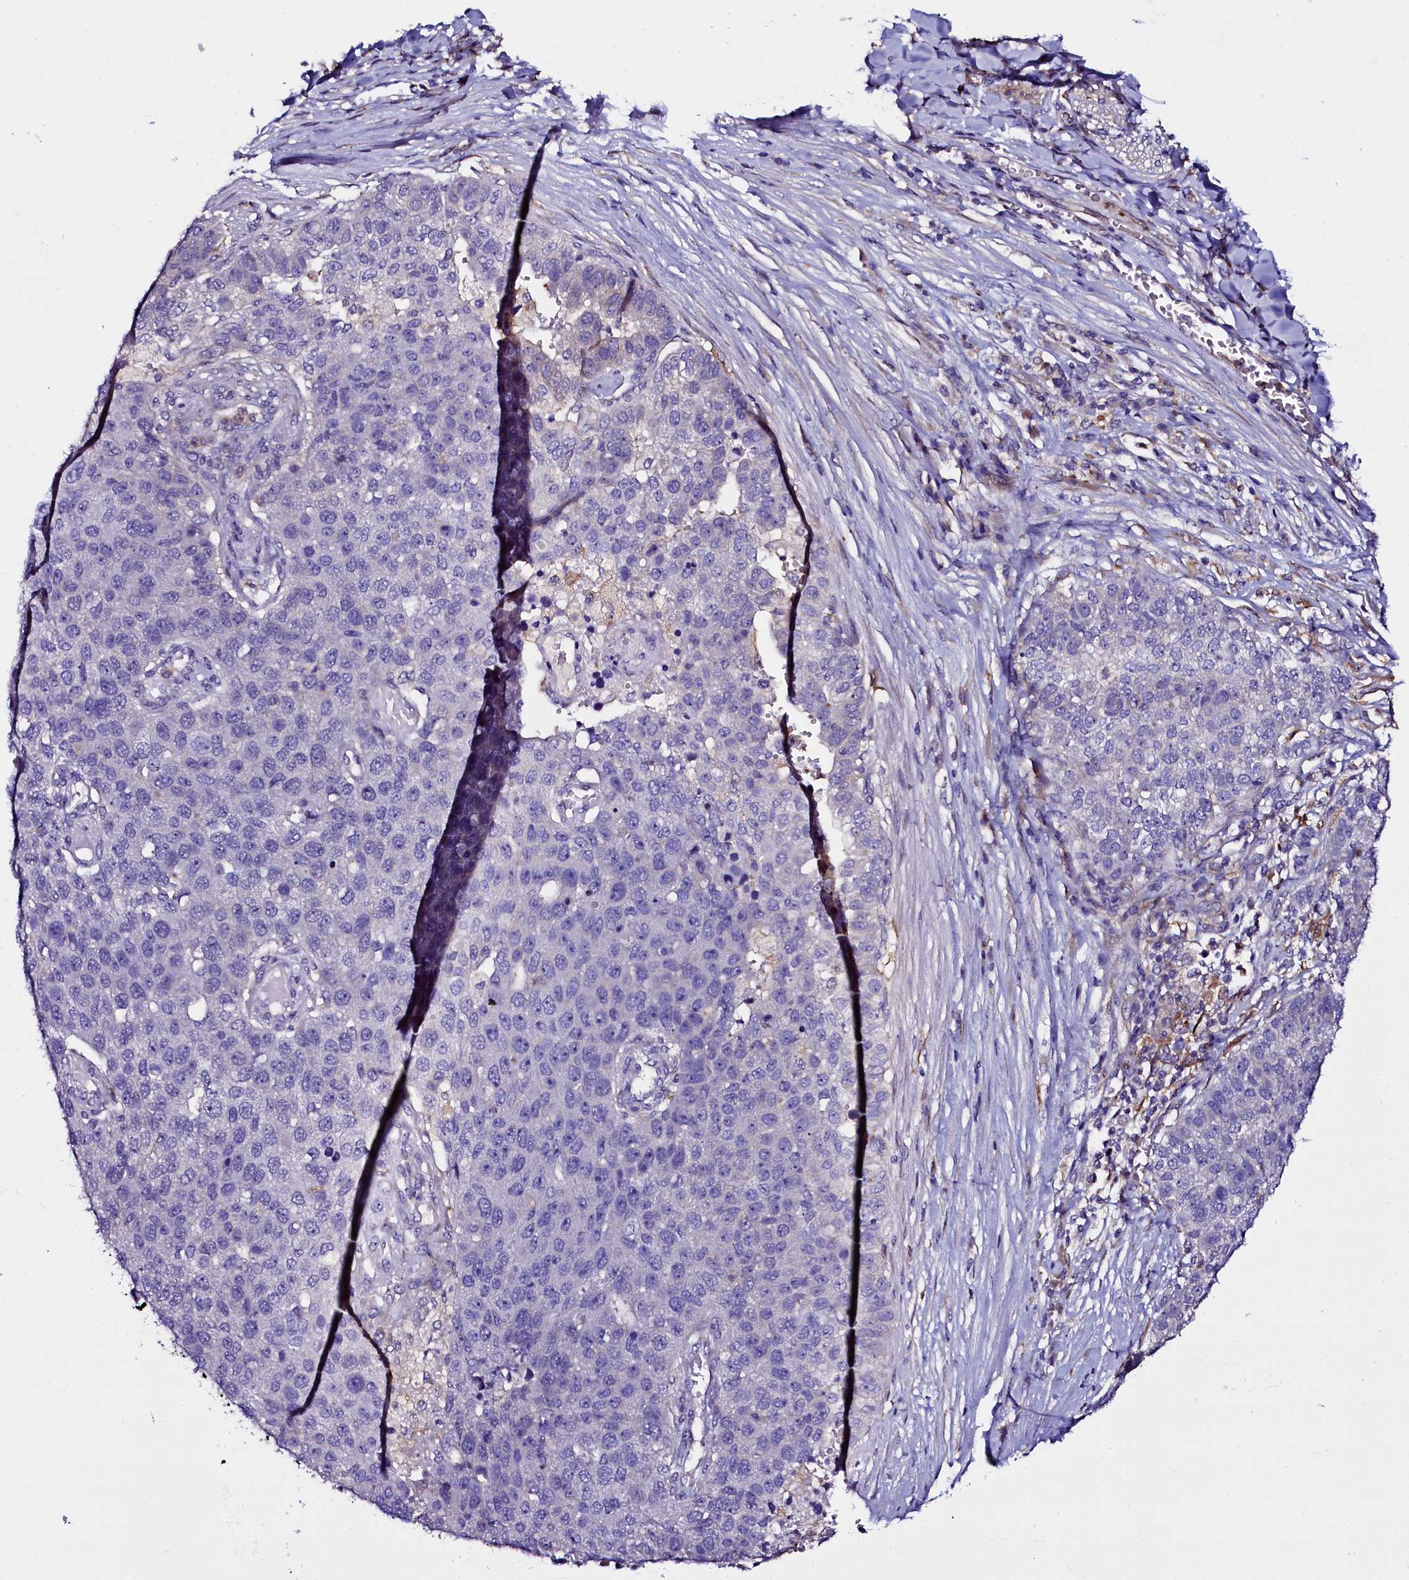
{"staining": {"intensity": "negative", "quantity": "none", "location": "none"}, "tissue": "pancreatic cancer", "cell_type": "Tumor cells", "image_type": "cancer", "snomed": [{"axis": "morphology", "description": "Adenocarcinoma, NOS"}, {"axis": "topography", "description": "Pancreas"}], "caption": "The immunohistochemistry (IHC) micrograph has no significant expression in tumor cells of adenocarcinoma (pancreatic) tissue. Nuclei are stained in blue.", "gene": "OTOL1", "patient": {"sex": "female", "age": 61}}